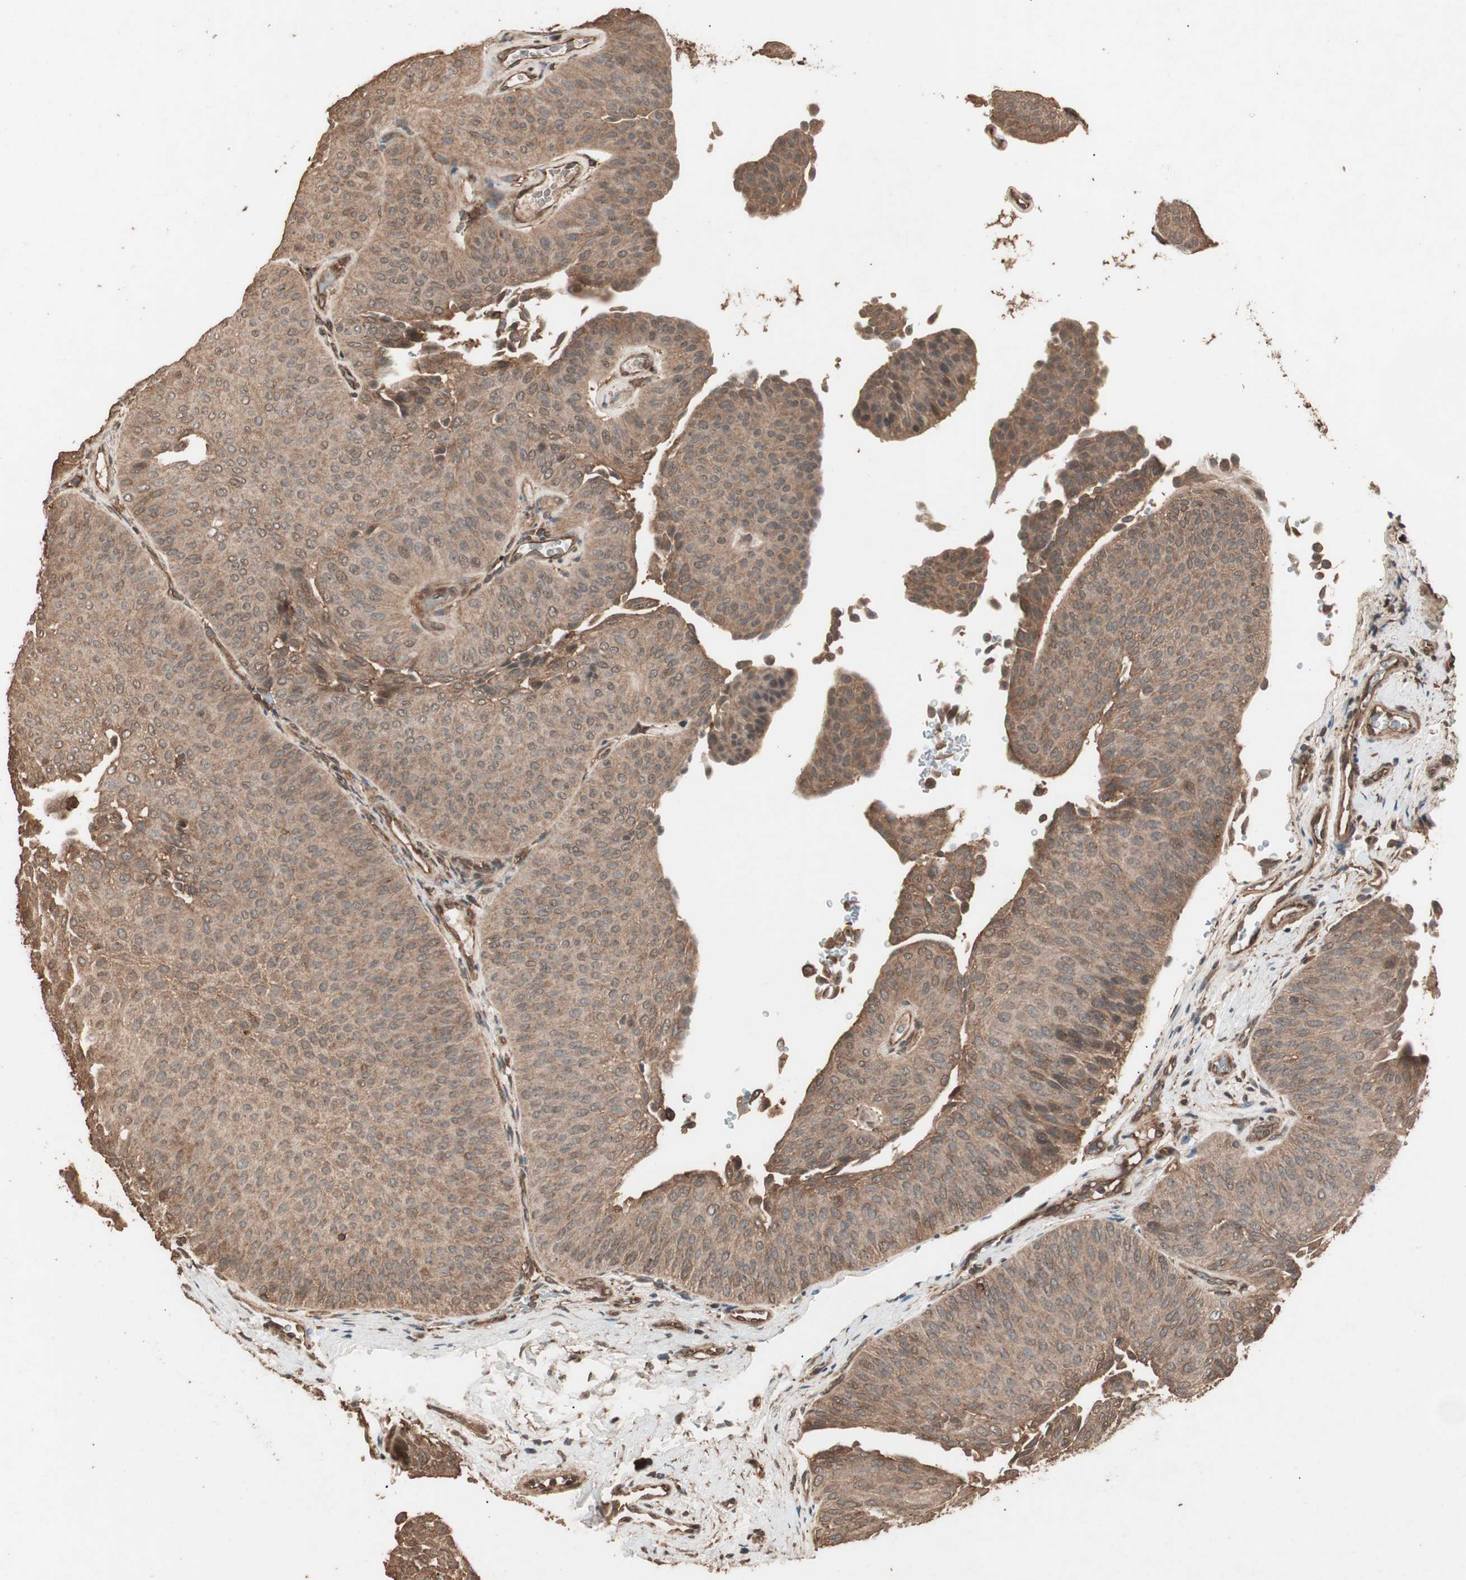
{"staining": {"intensity": "moderate", "quantity": ">75%", "location": "cytoplasmic/membranous"}, "tissue": "urothelial cancer", "cell_type": "Tumor cells", "image_type": "cancer", "snomed": [{"axis": "morphology", "description": "Urothelial carcinoma, Low grade"}, {"axis": "topography", "description": "Urinary bladder"}], "caption": "High-magnification brightfield microscopy of urothelial cancer stained with DAB (3,3'-diaminobenzidine) (brown) and counterstained with hematoxylin (blue). tumor cells exhibit moderate cytoplasmic/membranous expression is present in about>75% of cells.", "gene": "CCN4", "patient": {"sex": "female", "age": 60}}